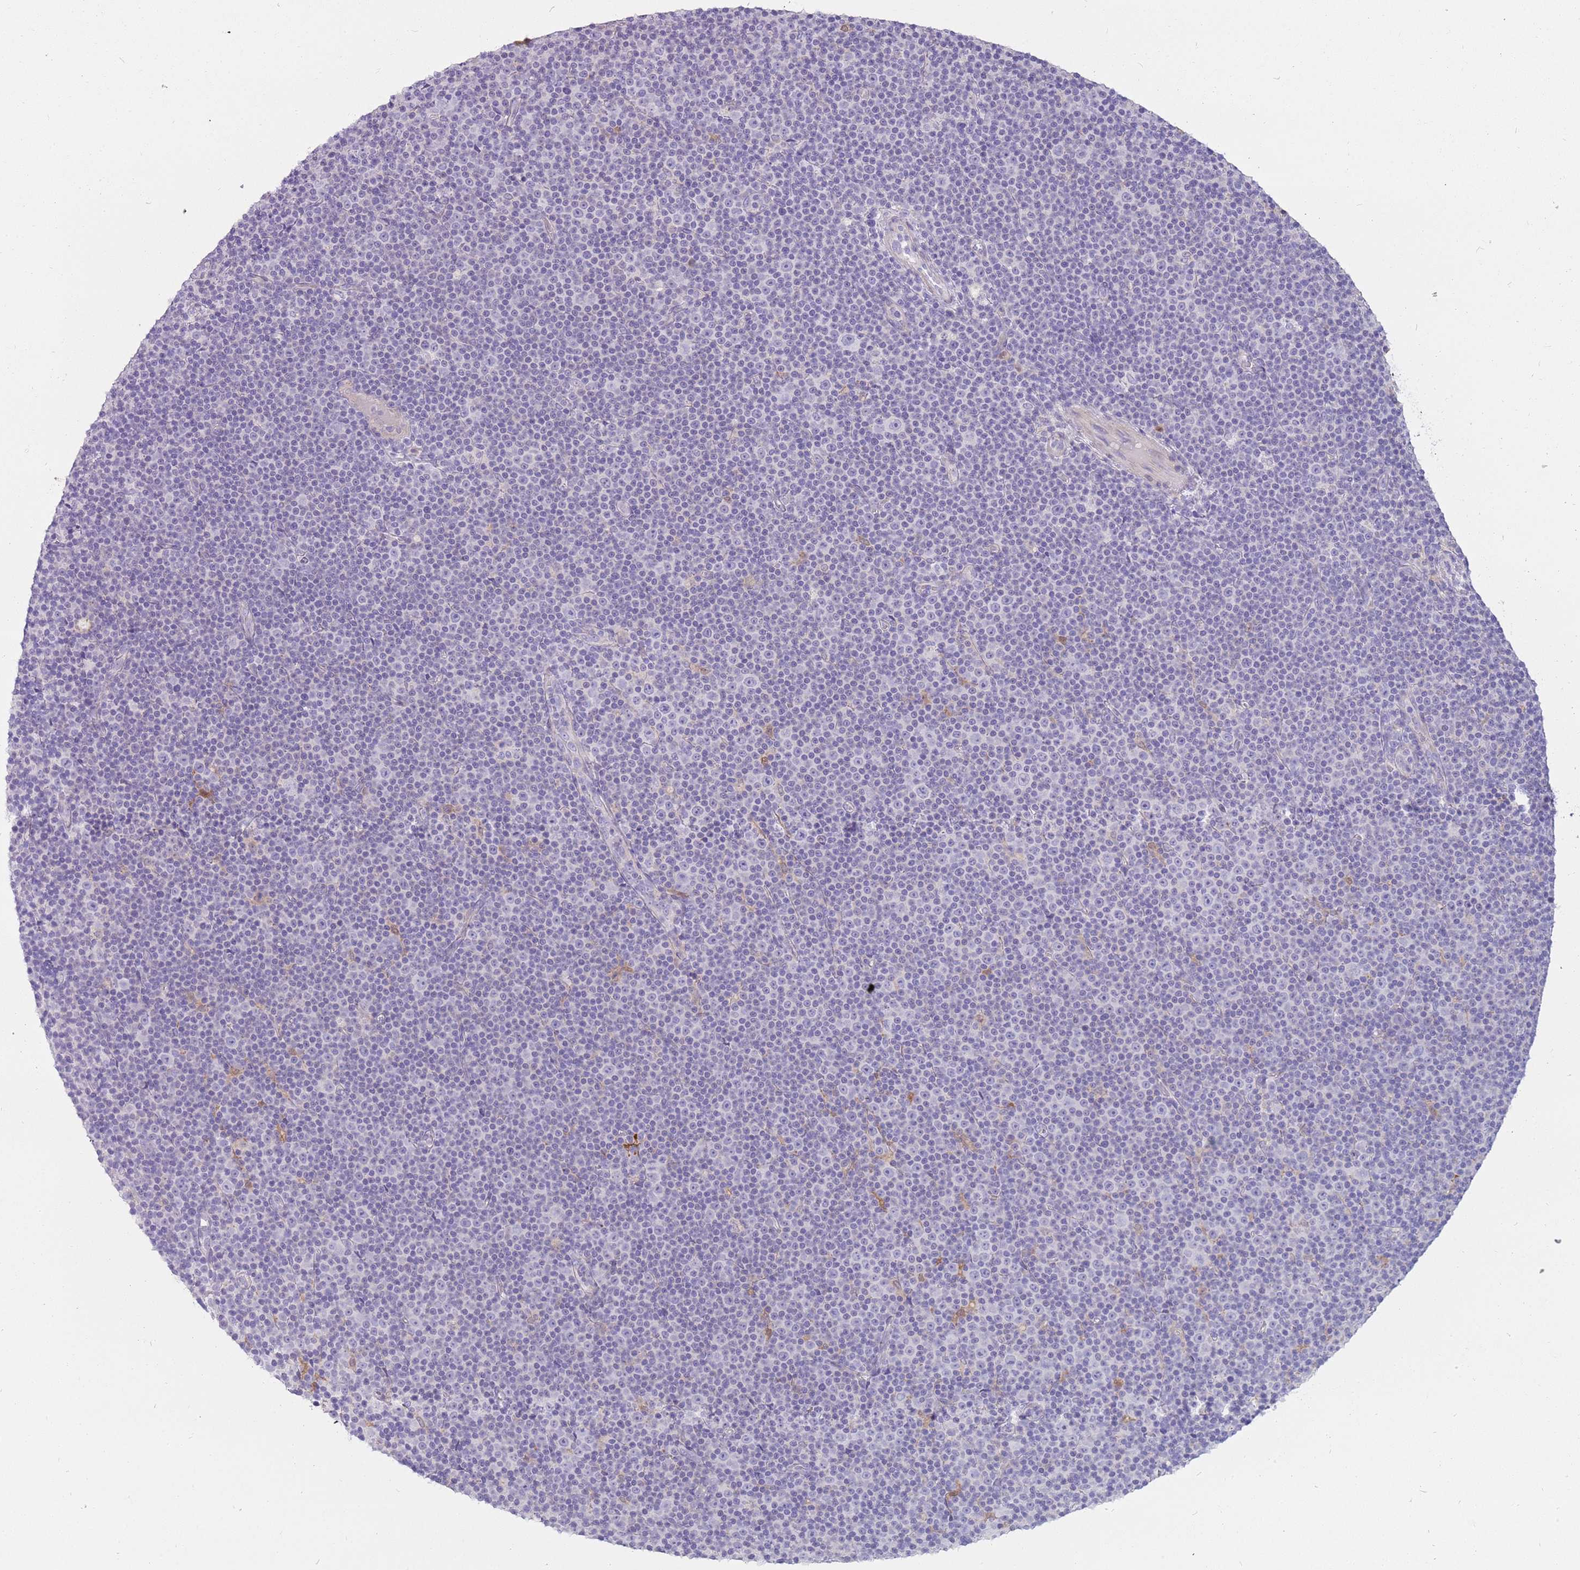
{"staining": {"intensity": "negative", "quantity": "none", "location": "none"}, "tissue": "lymphoma", "cell_type": "Tumor cells", "image_type": "cancer", "snomed": [{"axis": "morphology", "description": "Malignant lymphoma, non-Hodgkin's type, Low grade"}, {"axis": "topography", "description": "Lymph node"}], "caption": "Immunohistochemical staining of human lymphoma displays no significant staining in tumor cells. (DAB immunohistochemistry (IHC) with hematoxylin counter stain).", "gene": "DIPK1C", "patient": {"sex": "female", "age": 67}}